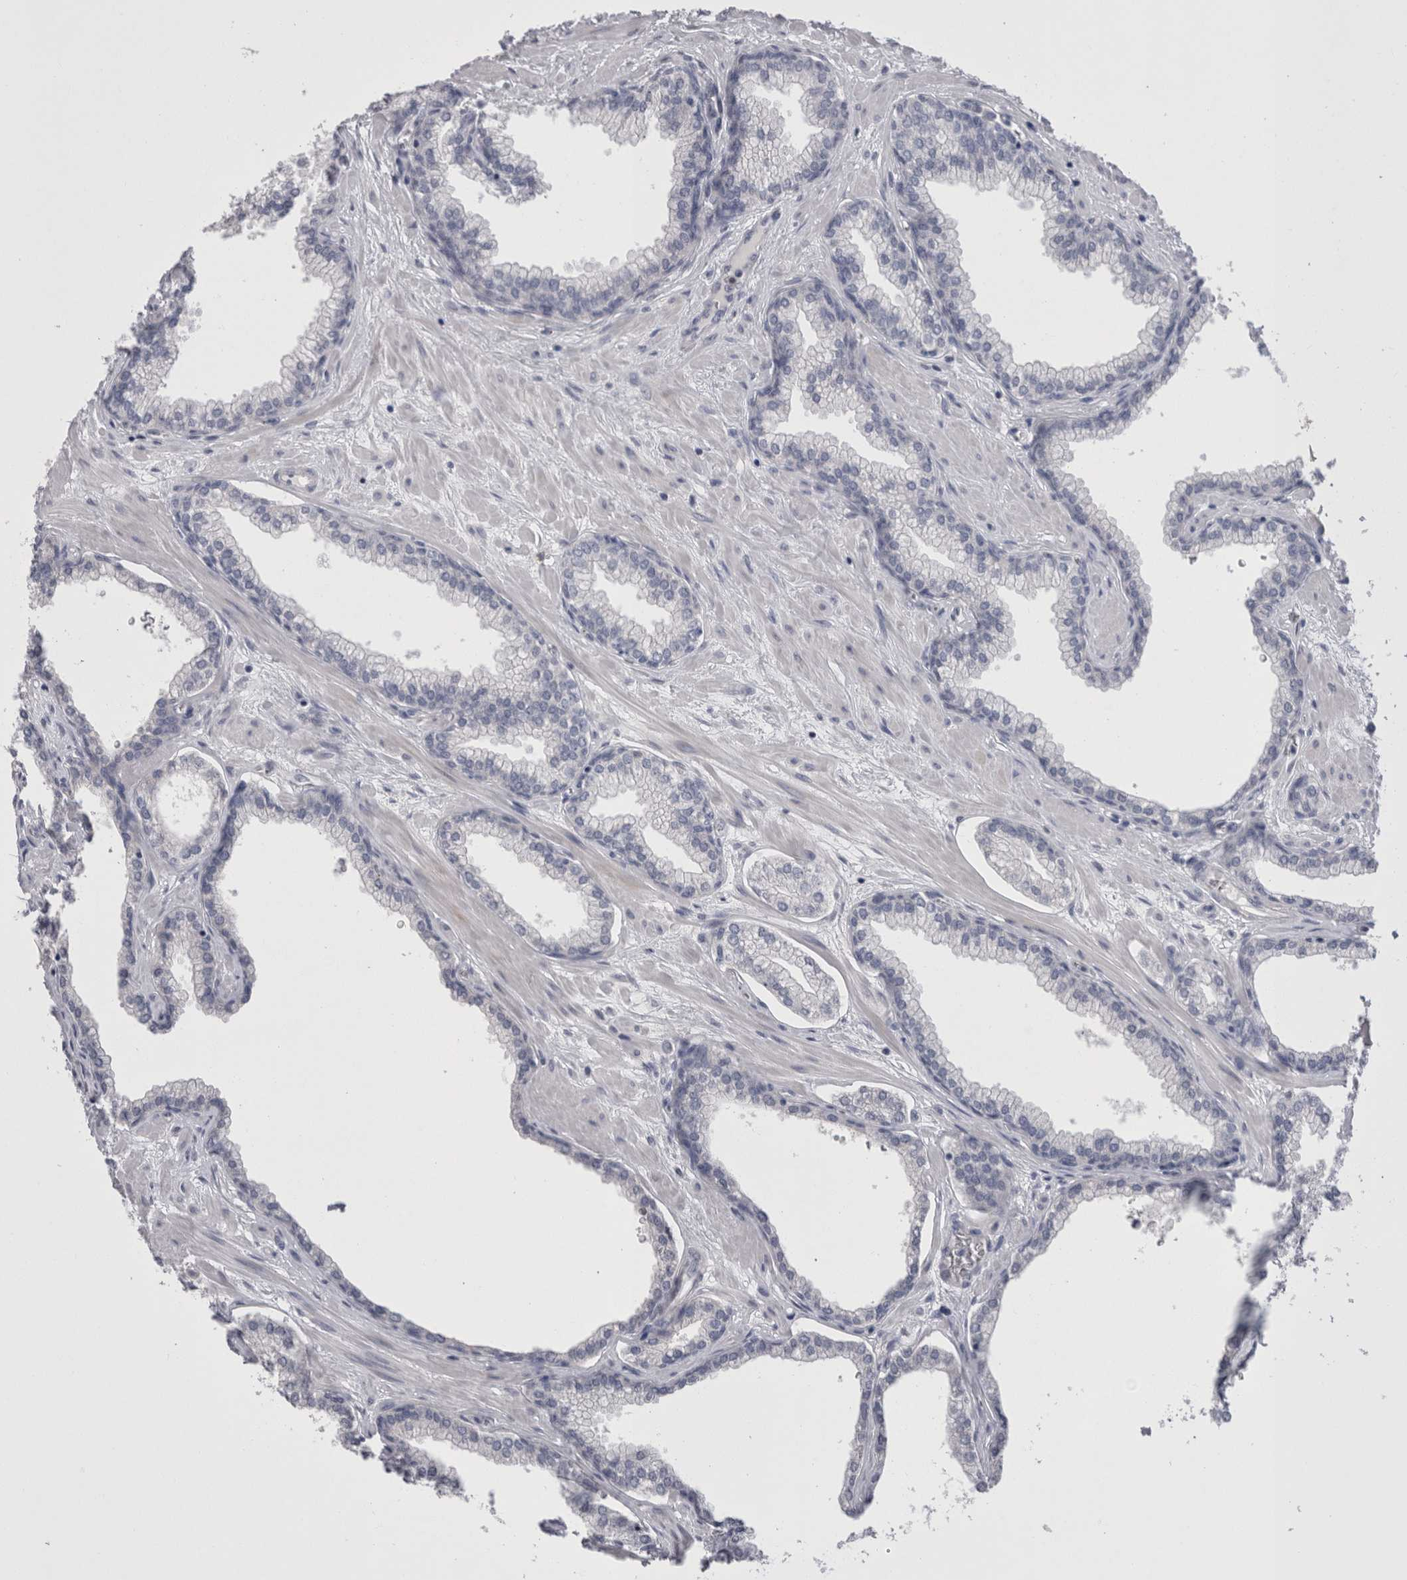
{"staining": {"intensity": "strong", "quantity": "<25%", "location": "cytoplasmic/membranous"}, "tissue": "prostate", "cell_type": "Glandular cells", "image_type": "normal", "snomed": [{"axis": "morphology", "description": "Normal tissue, NOS"}, {"axis": "morphology", "description": "Urothelial carcinoma, Low grade"}, {"axis": "topography", "description": "Urinary bladder"}, {"axis": "topography", "description": "Prostate"}], "caption": "High-magnification brightfield microscopy of benign prostate stained with DAB (3,3'-diaminobenzidine) (brown) and counterstained with hematoxylin (blue). glandular cells exhibit strong cytoplasmic/membranous staining is present in about<25% of cells.", "gene": "PWP2", "patient": {"sex": "male", "age": 60}}